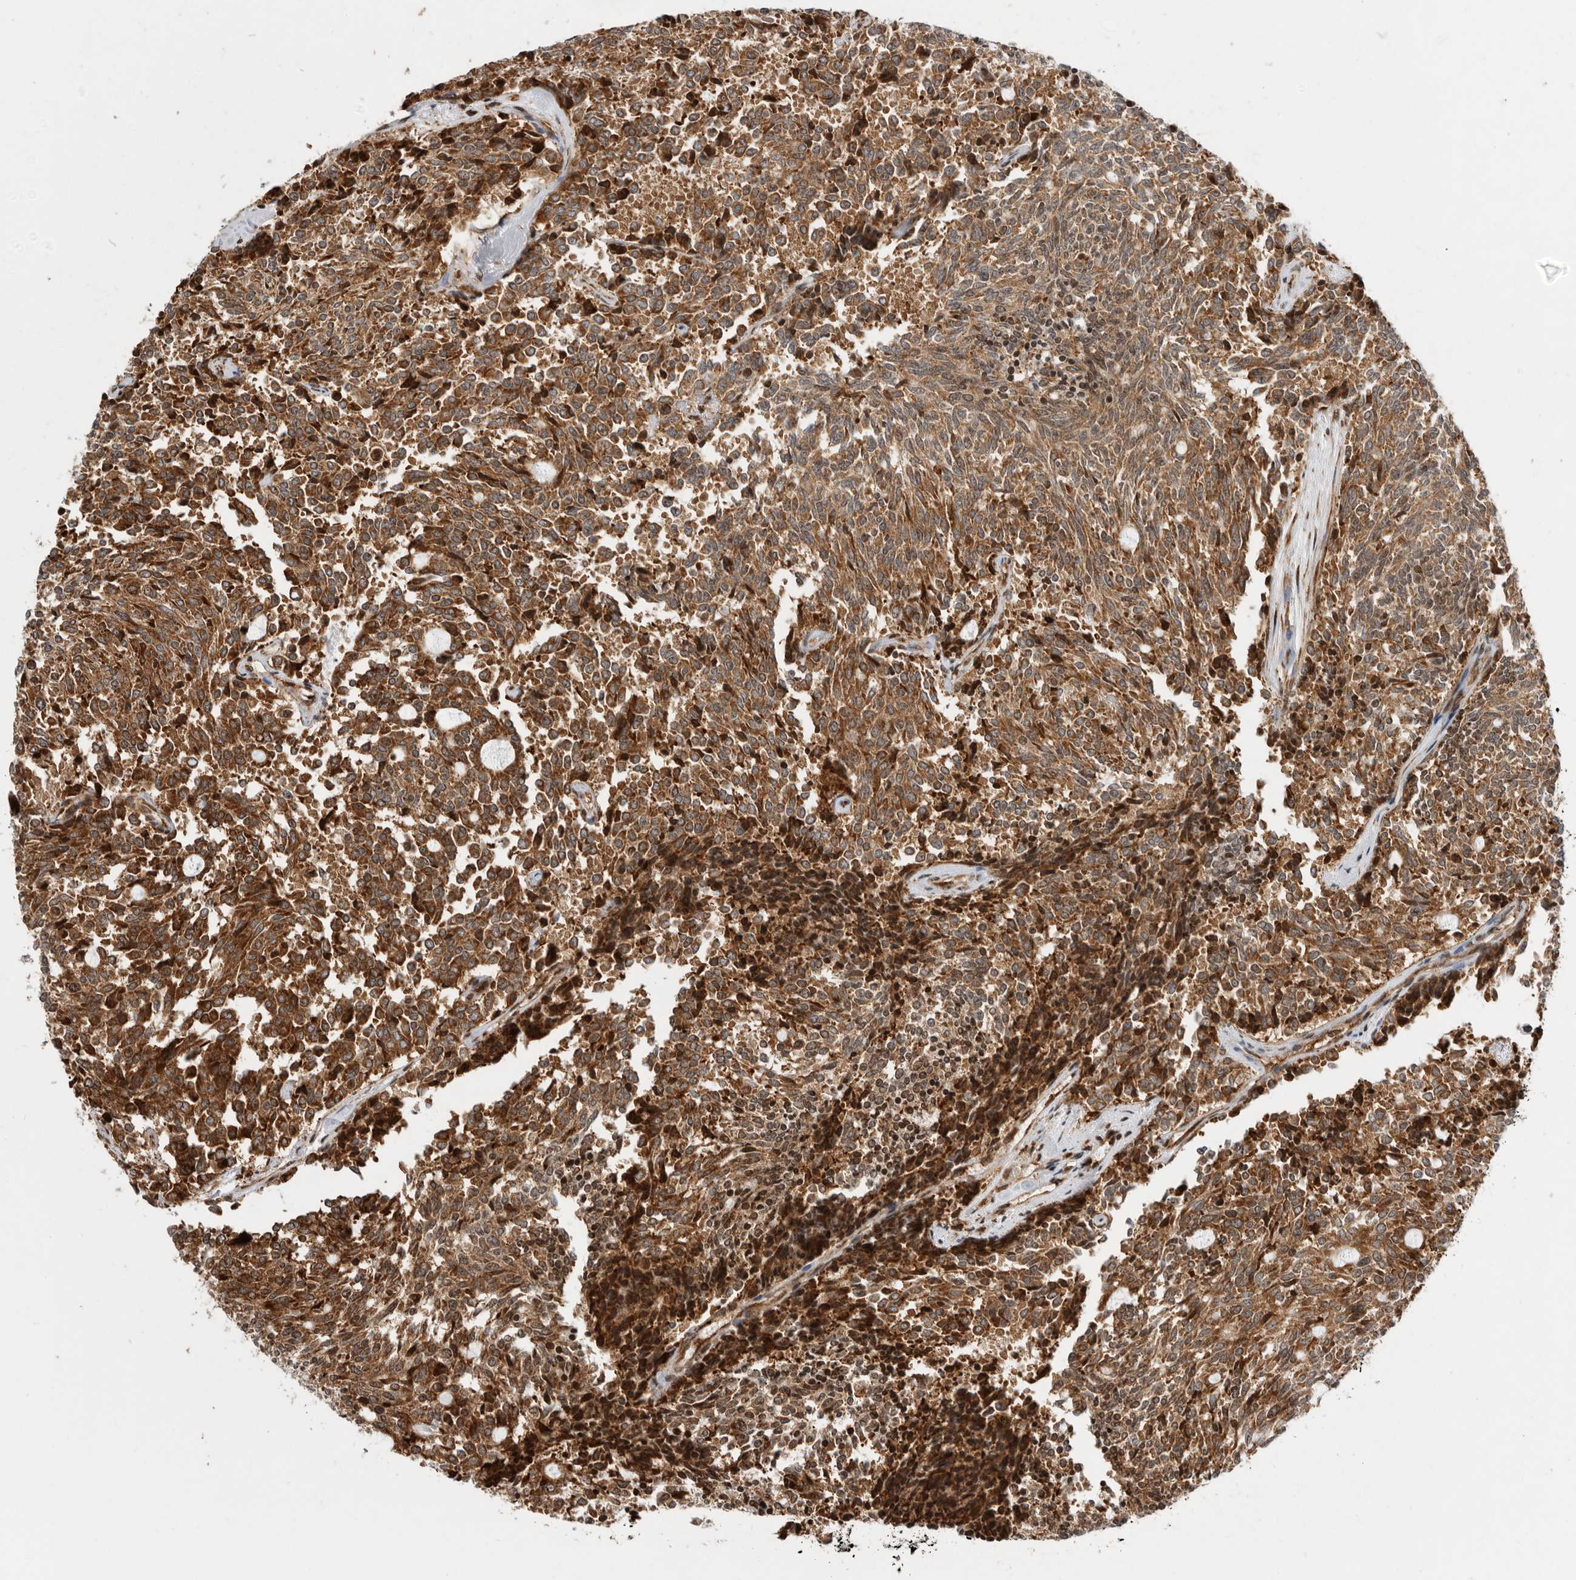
{"staining": {"intensity": "strong", "quantity": ">75%", "location": "cytoplasmic/membranous"}, "tissue": "carcinoid", "cell_type": "Tumor cells", "image_type": "cancer", "snomed": [{"axis": "morphology", "description": "Carcinoid, malignant, NOS"}, {"axis": "topography", "description": "Pancreas"}], "caption": "This is an image of IHC staining of carcinoid, which shows strong staining in the cytoplasmic/membranous of tumor cells.", "gene": "FZD3", "patient": {"sex": "female", "age": 54}}